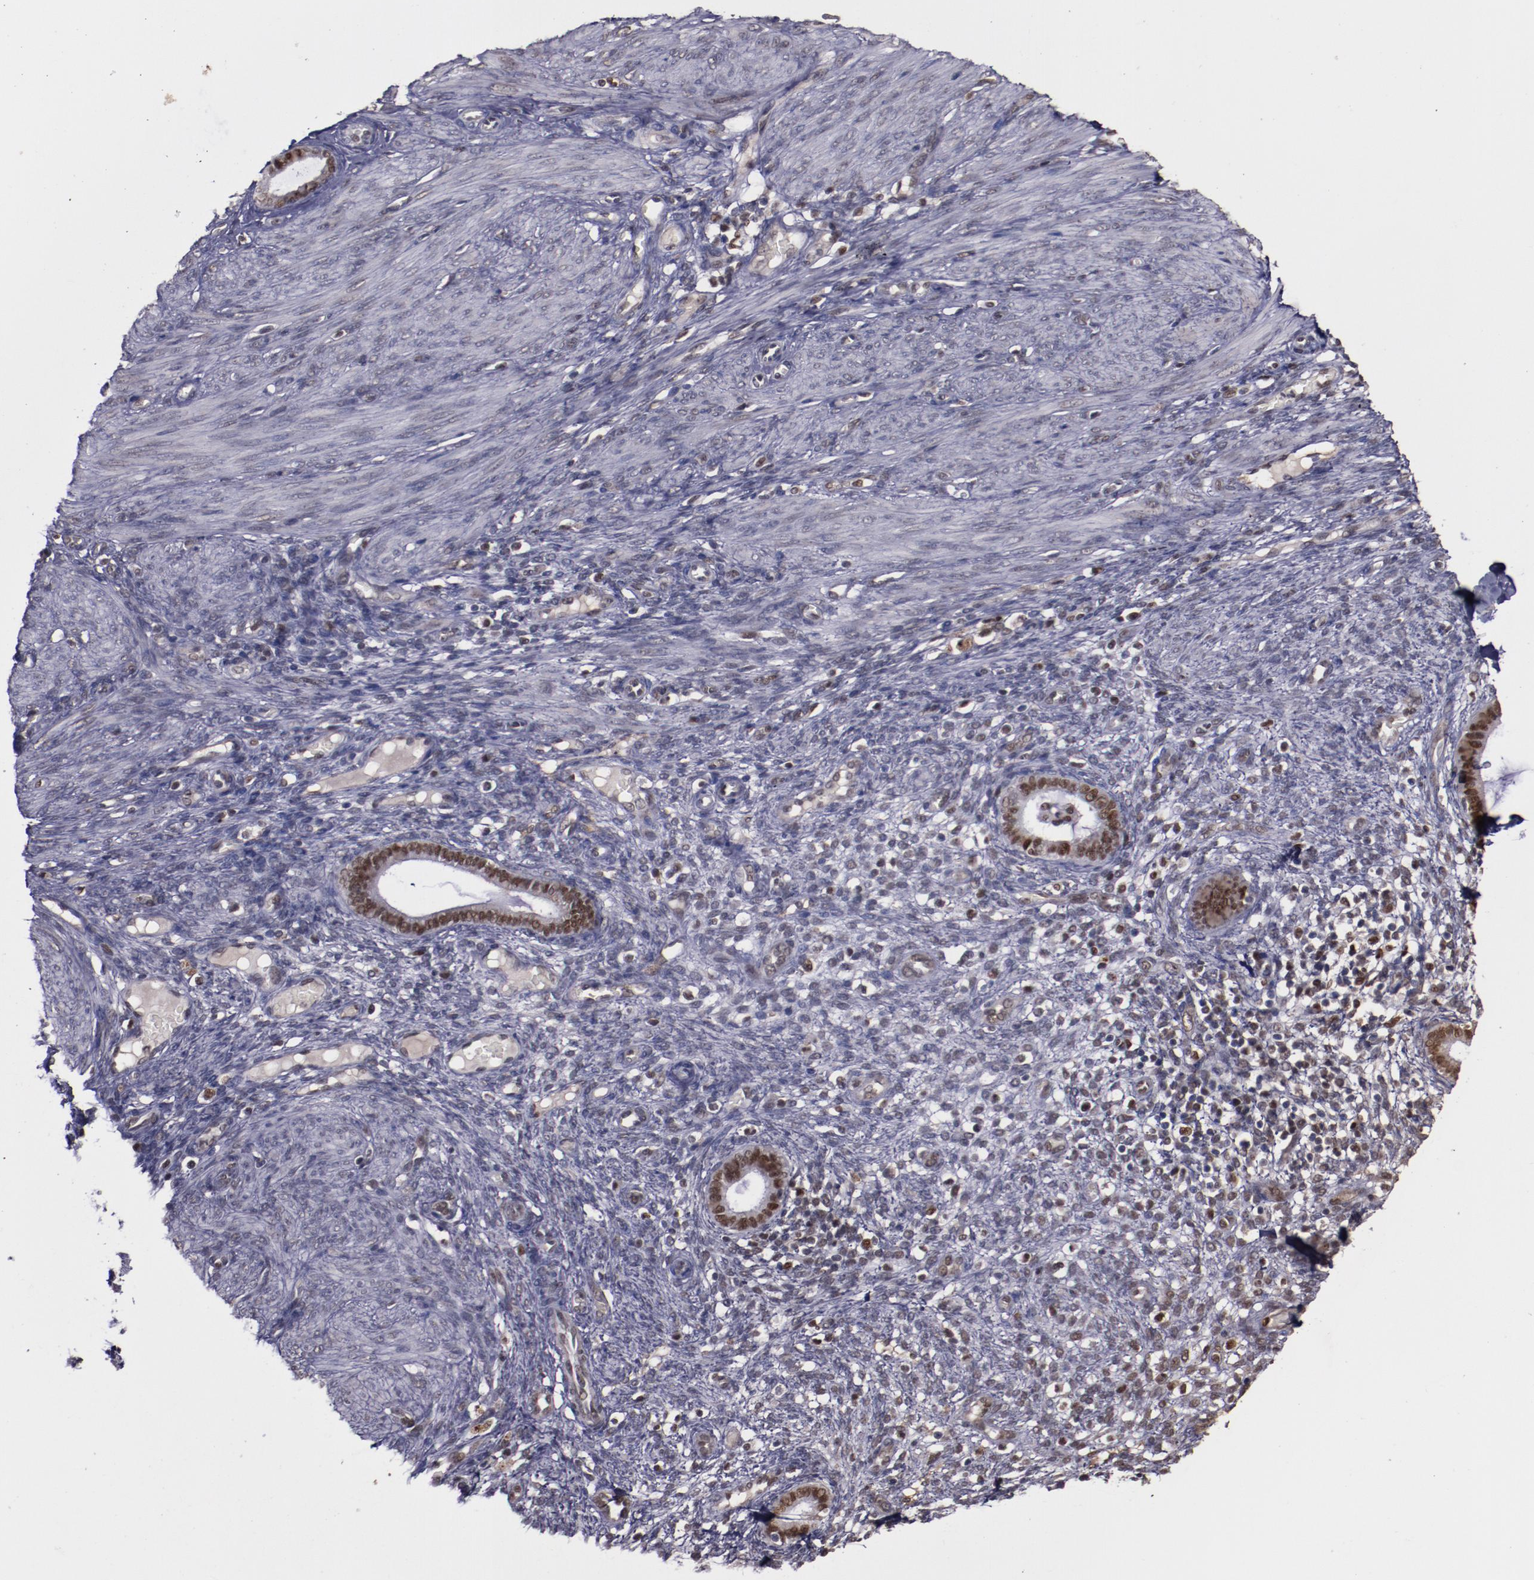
{"staining": {"intensity": "moderate", "quantity": "<25%", "location": "nuclear"}, "tissue": "endometrium", "cell_type": "Cells in endometrial stroma", "image_type": "normal", "snomed": [{"axis": "morphology", "description": "Normal tissue, NOS"}, {"axis": "topography", "description": "Endometrium"}], "caption": "Immunohistochemical staining of normal human endometrium exhibits low levels of moderate nuclear staining in about <25% of cells in endometrial stroma. Immunohistochemistry (ihc) stains the protein of interest in brown and the nuclei are stained blue.", "gene": "CHEK2", "patient": {"sex": "female", "age": 72}}